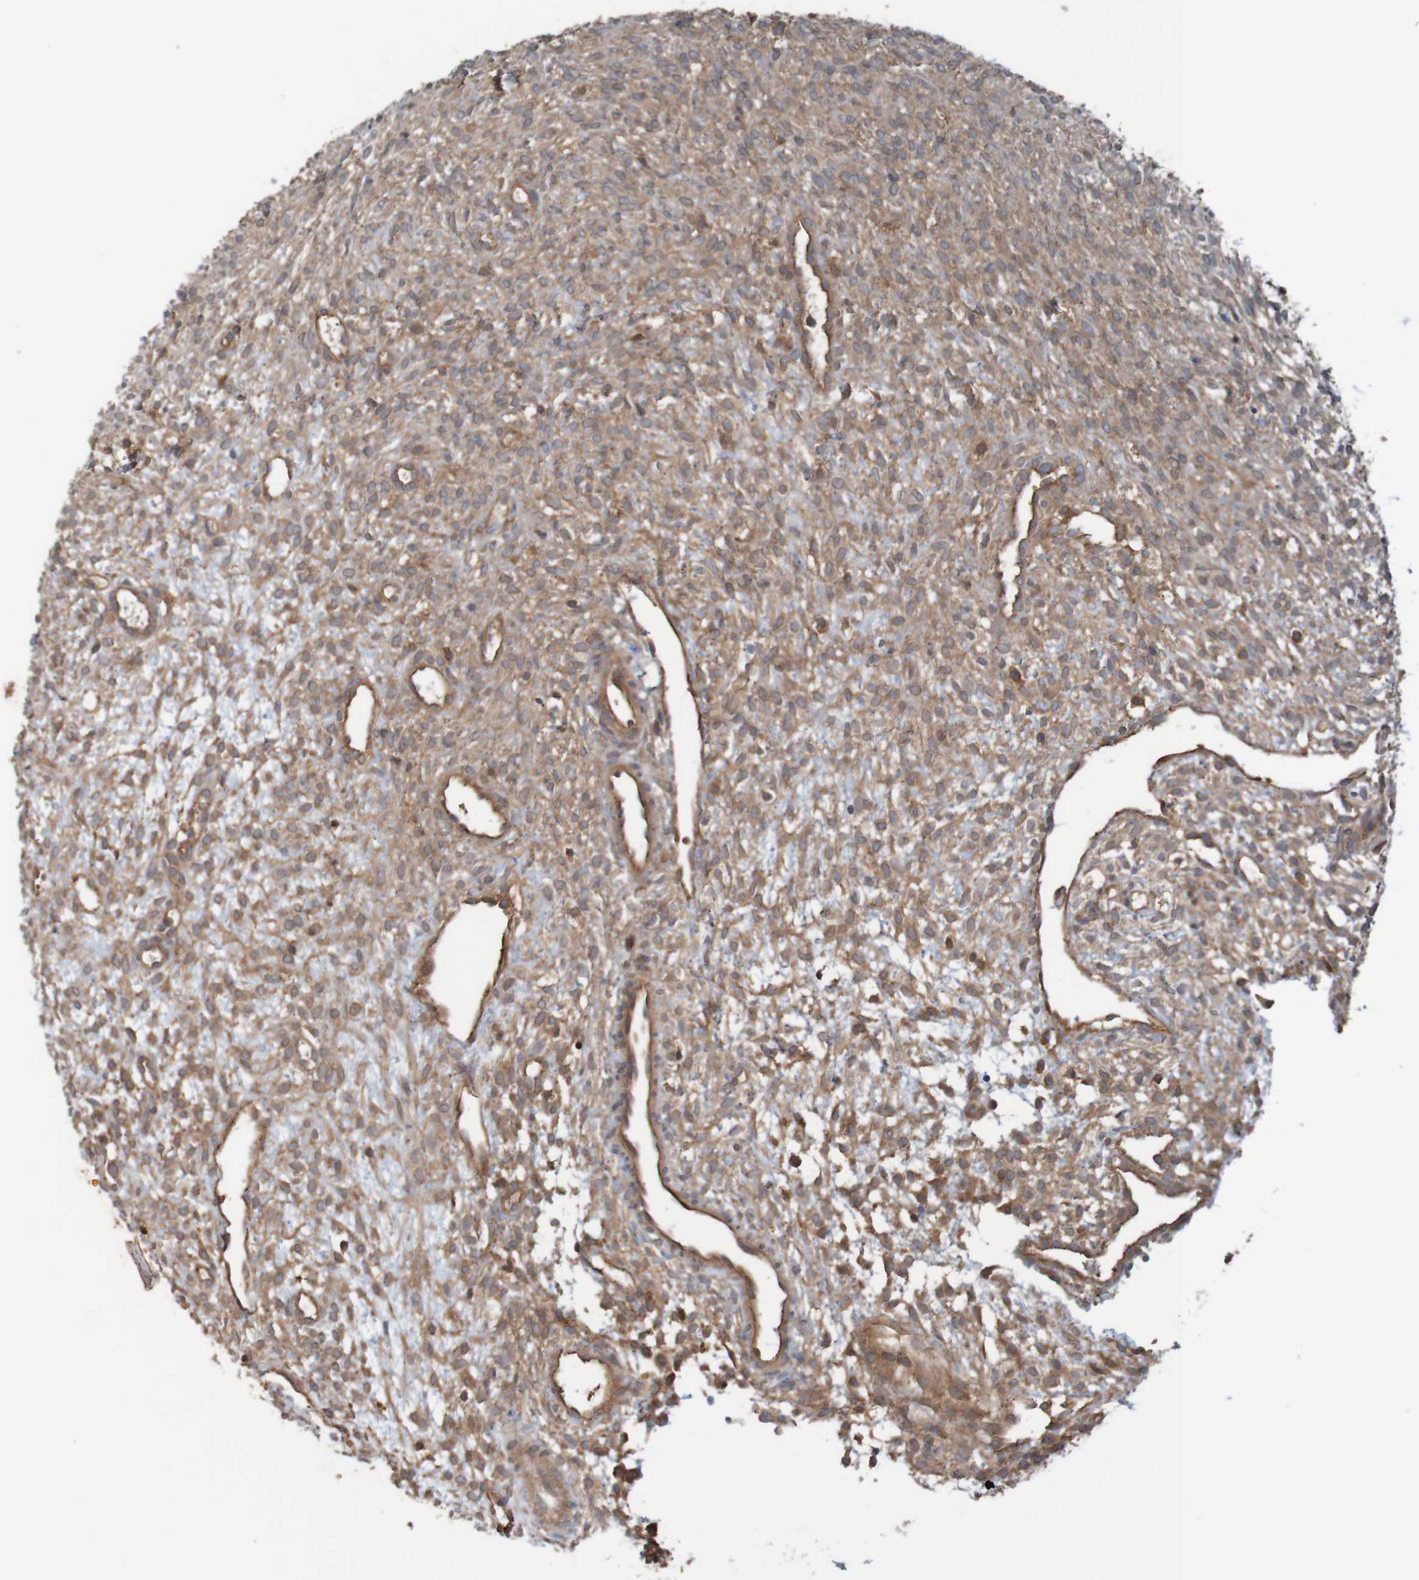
{"staining": {"intensity": "weak", "quantity": ">75%", "location": "cytoplasmic/membranous"}, "tissue": "ovary", "cell_type": "Ovarian stroma cells", "image_type": "normal", "snomed": [{"axis": "morphology", "description": "Normal tissue, NOS"}, {"axis": "morphology", "description": "Cyst, NOS"}, {"axis": "topography", "description": "Ovary"}], "caption": "A photomicrograph of ovary stained for a protein displays weak cytoplasmic/membranous brown staining in ovarian stroma cells. (brown staining indicates protein expression, while blue staining denotes nuclei).", "gene": "ARHGEF11", "patient": {"sex": "female", "age": 18}}